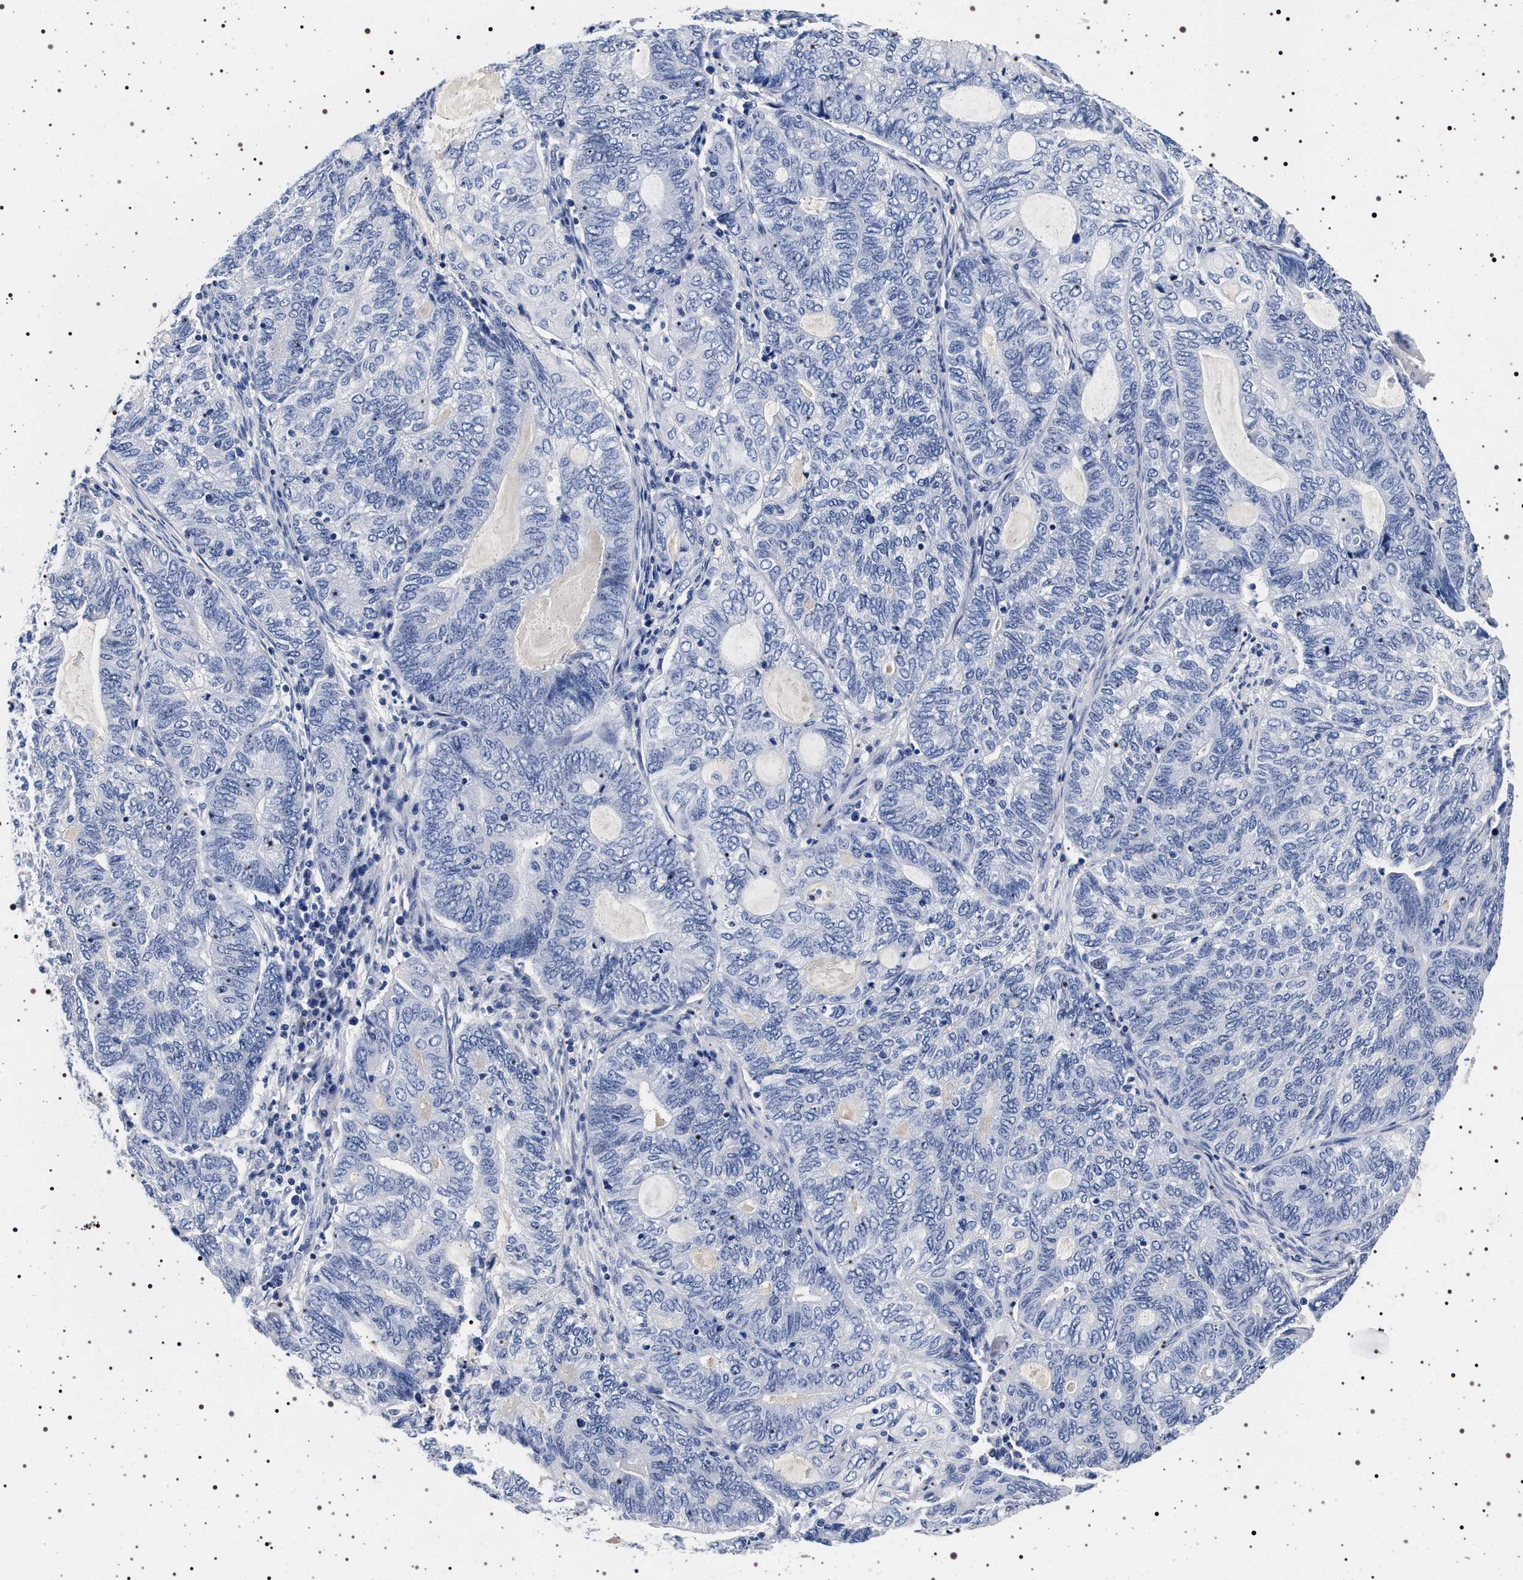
{"staining": {"intensity": "negative", "quantity": "none", "location": "none"}, "tissue": "endometrial cancer", "cell_type": "Tumor cells", "image_type": "cancer", "snomed": [{"axis": "morphology", "description": "Adenocarcinoma, NOS"}, {"axis": "topography", "description": "Uterus"}, {"axis": "topography", "description": "Endometrium"}], "caption": "IHC histopathology image of endometrial cancer stained for a protein (brown), which shows no expression in tumor cells.", "gene": "MAPK10", "patient": {"sex": "female", "age": 70}}